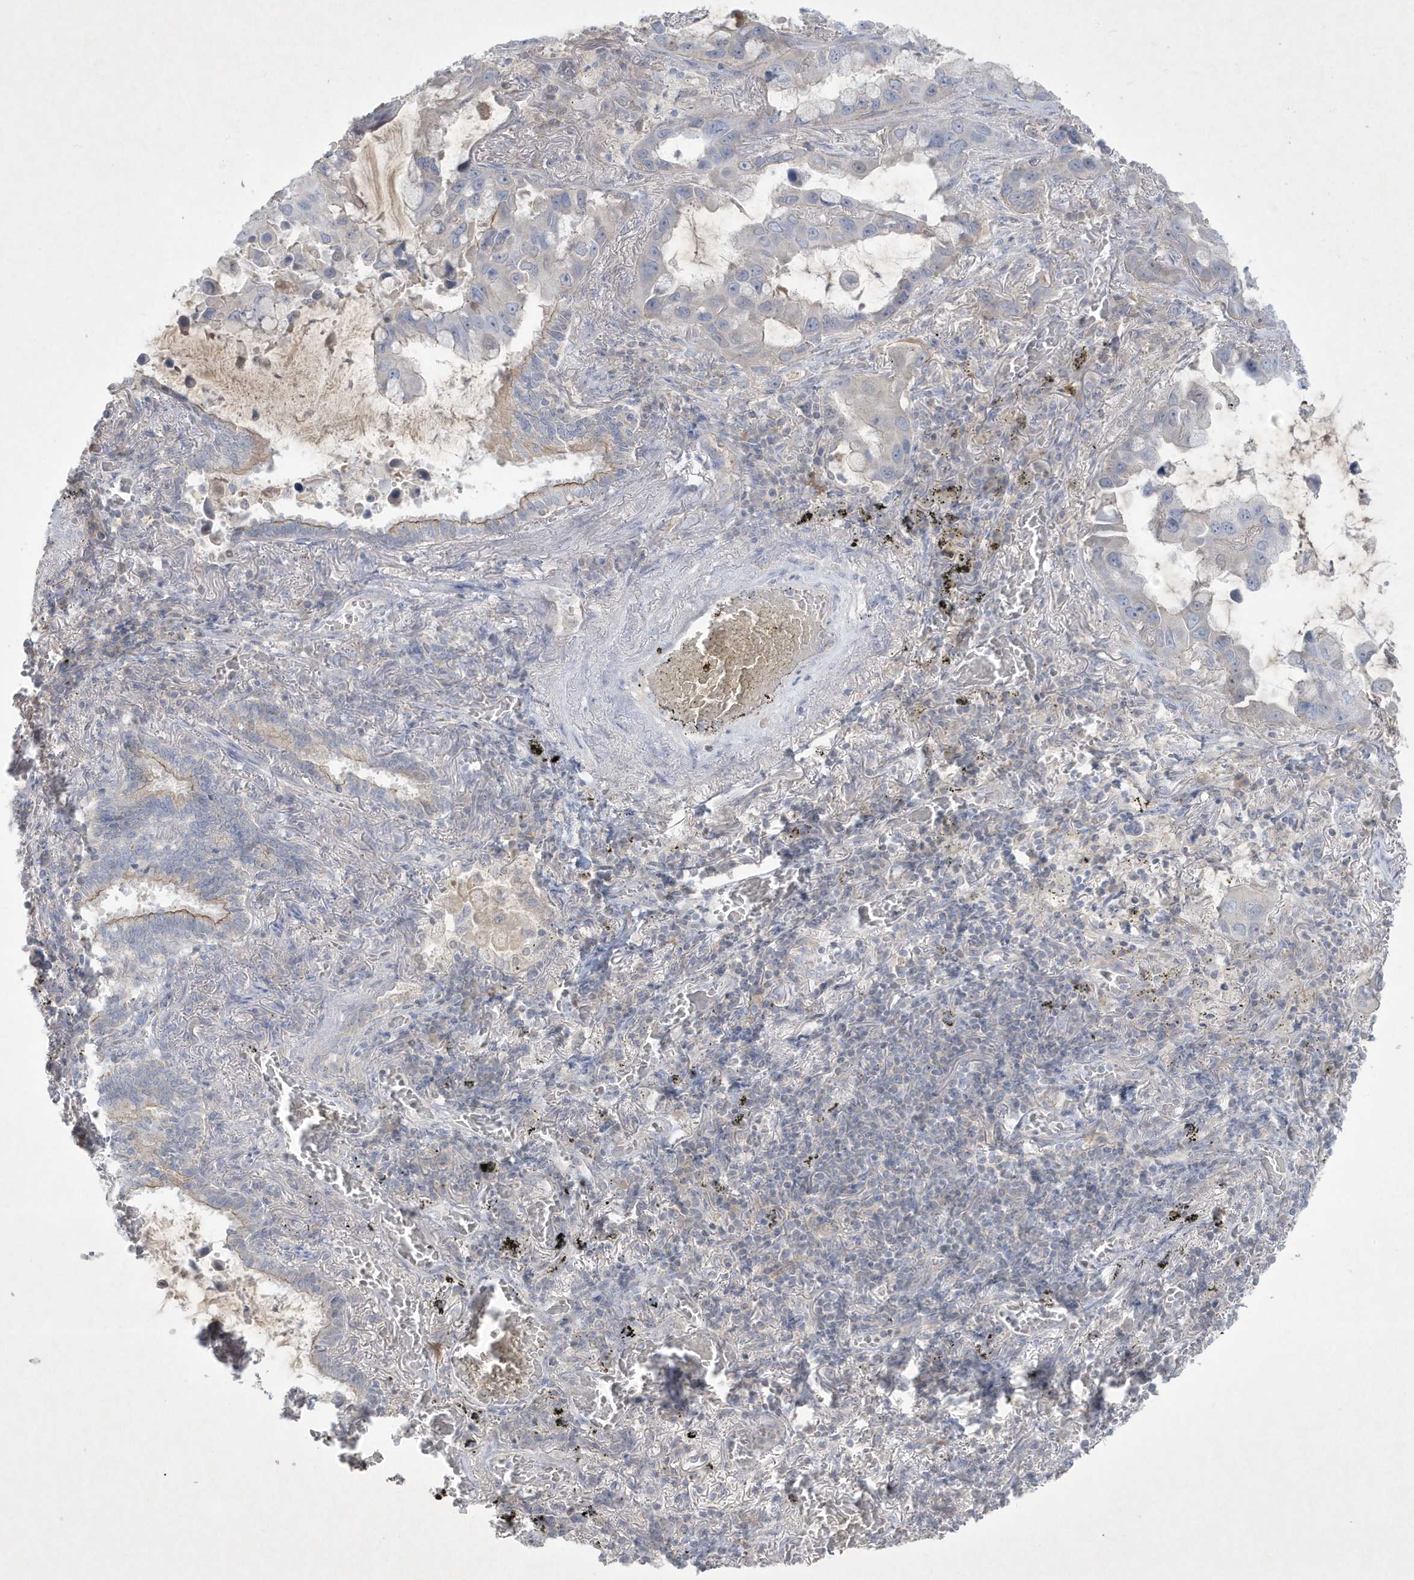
{"staining": {"intensity": "negative", "quantity": "none", "location": "none"}, "tissue": "lung cancer", "cell_type": "Tumor cells", "image_type": "cancer", "snomed": [{"axis": "morphology", "description": "Adenocarcinoma, NOS"}, {"axis": "topography", "description": "Lung"}], "caption": "This is a histopathology image of immunohistochemistry (IHC) staining of lung cancer, which shows no positivity in tumor cells.", "gene": "CCDC24", "patient": {"sex": "male", "age": 64}}